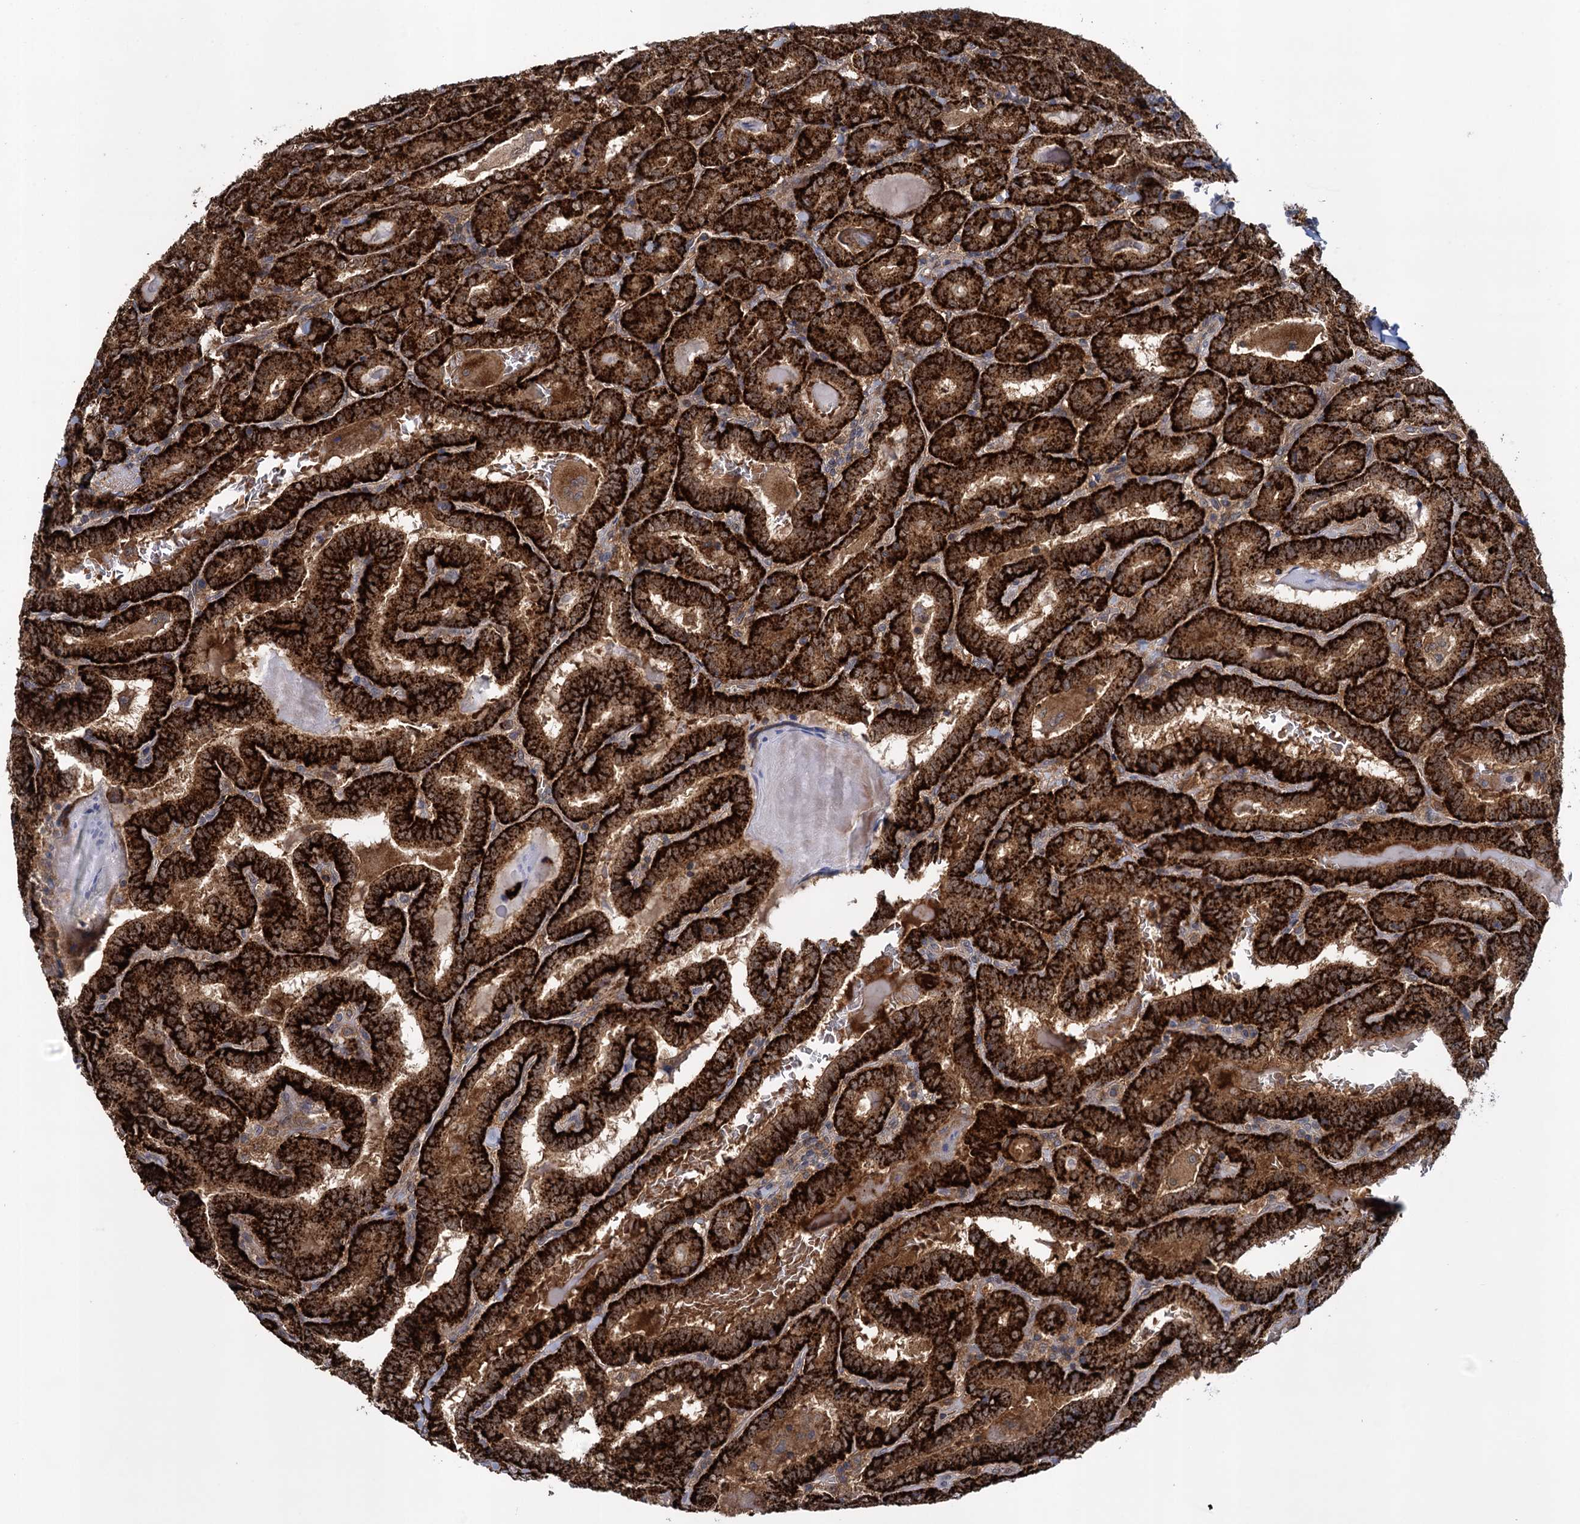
{"staining": {"intensity": "strong", "quantity": ">75%", "location": "cytoplasmic/membranous"}, "tissue": "thyroid cancer", "cell_type": "Tumor cells", "image_type": "cancer", "snomed": [{"axis": "morphology", "description": "Papillary adenocarcinoma, NOS"}, {"axis": "topography", "description": "Thyroid gland"}], "caption": "Strong cytoplasmic/membranous expression is present in approximately >75% of tumor cells in thyroid cancer (papillary adenocarcinoma). (Stains: DAB in brown, nuclei in blue, Microscopy: brightfield microscopy at high magnification).", "gene": "GLO1", "patient": {"sex": "female", "age": 72}}